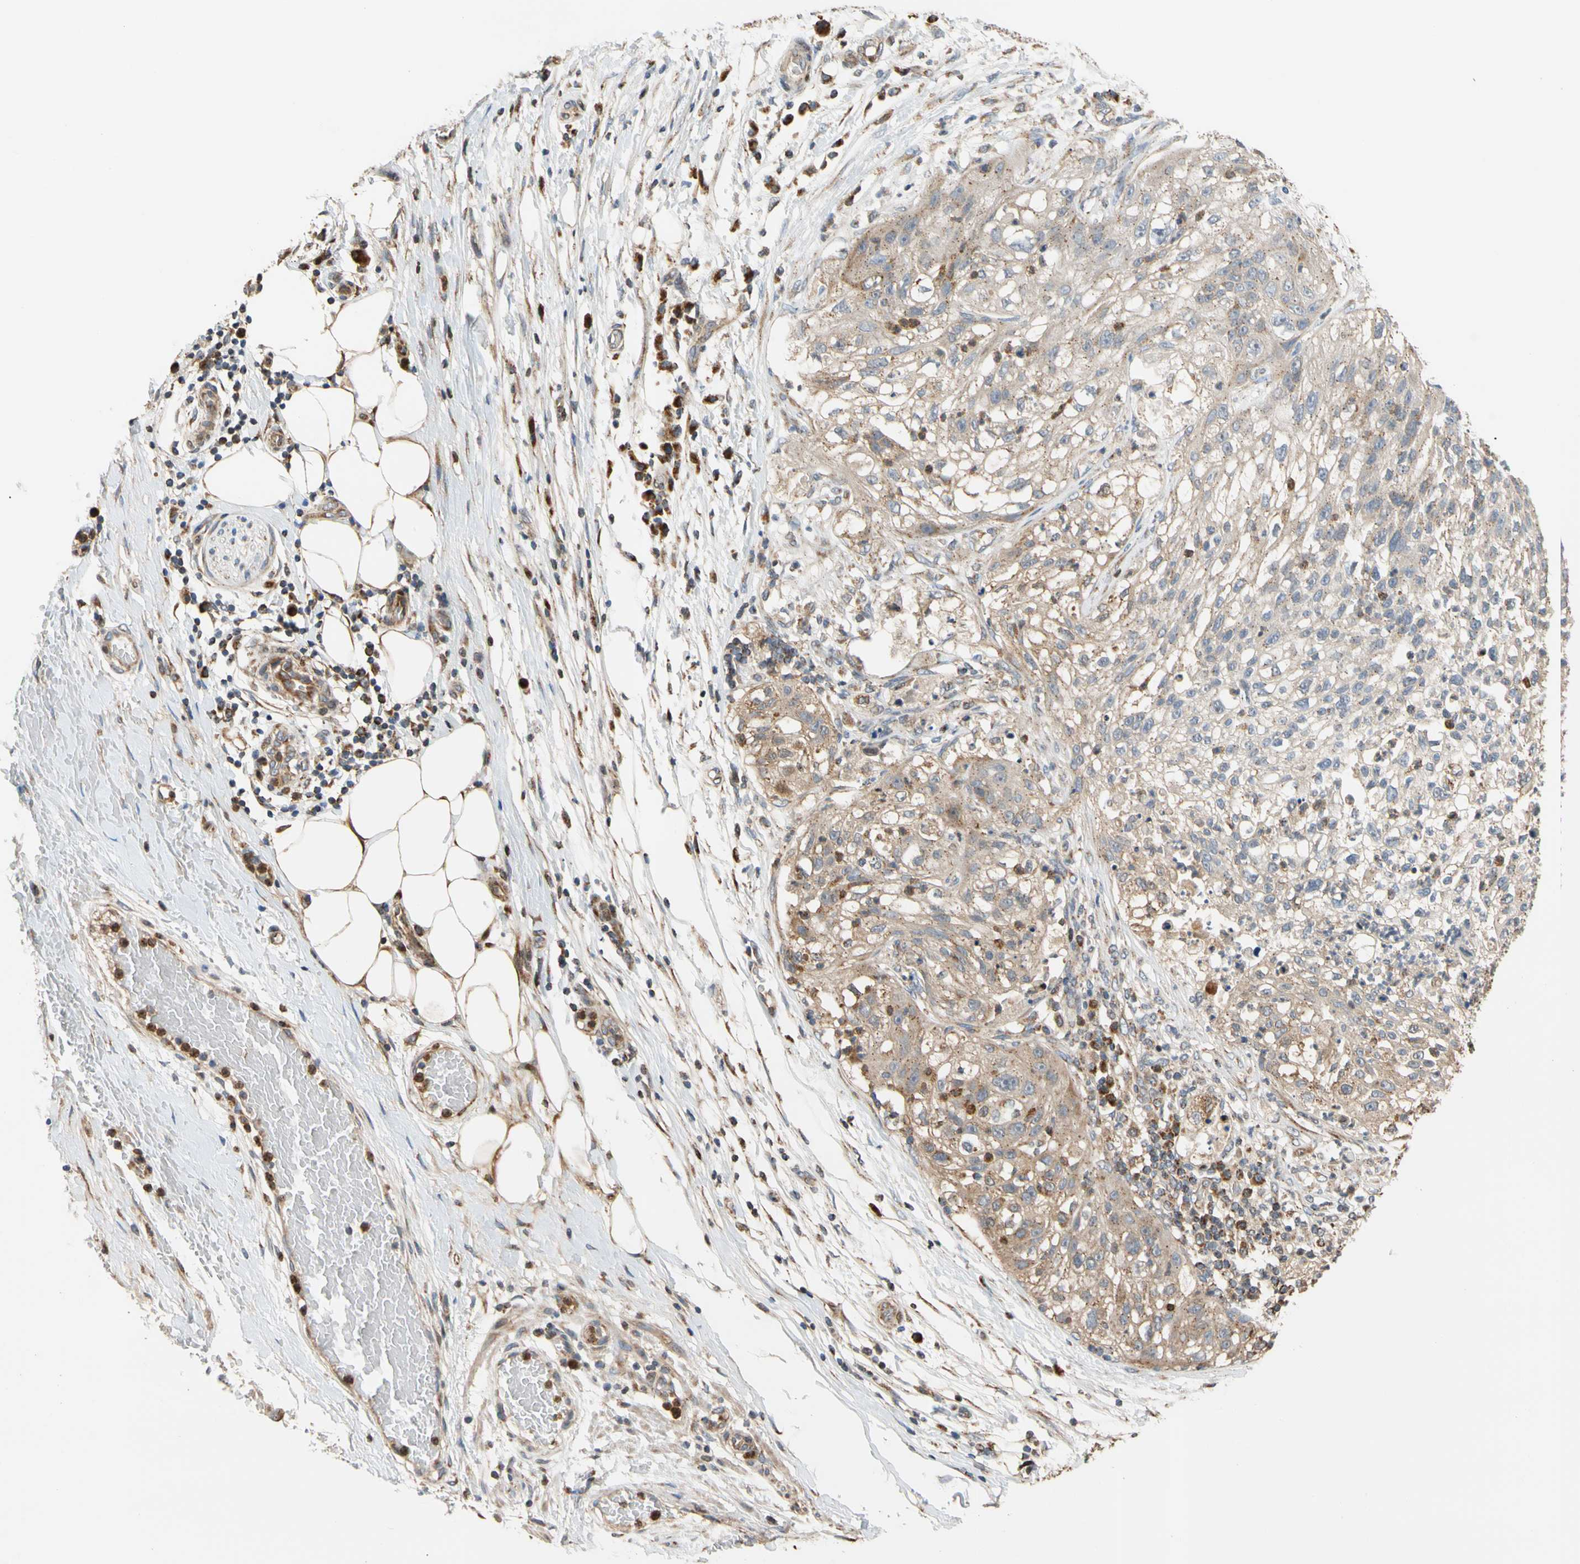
{"staining": {"intensity": "weak", "quantity": "25%-75%", "location": "cytoplasmic/membranous"}, "tissue": "lung cancer", "cell_type": "Tumor cells", "image_type": "cancer", "snomed": [{"axis": "morphology", "description": "Inflammation, NOS"}, {"axis": "morphology", "description": "Squamous cell carcinoma, NOS"}, {"axis": "topography", "description": "Lymph node"}, {"axis": "topography", "description": "Soft tissue"}, {"axis": "topography", "description": "Lung"}], "caption": "Human lung cancer stained with a protein marker displays weak staining in tumor cells.", "gene": "IP6K2", "patient": {"sex": "male", "age": 66}}